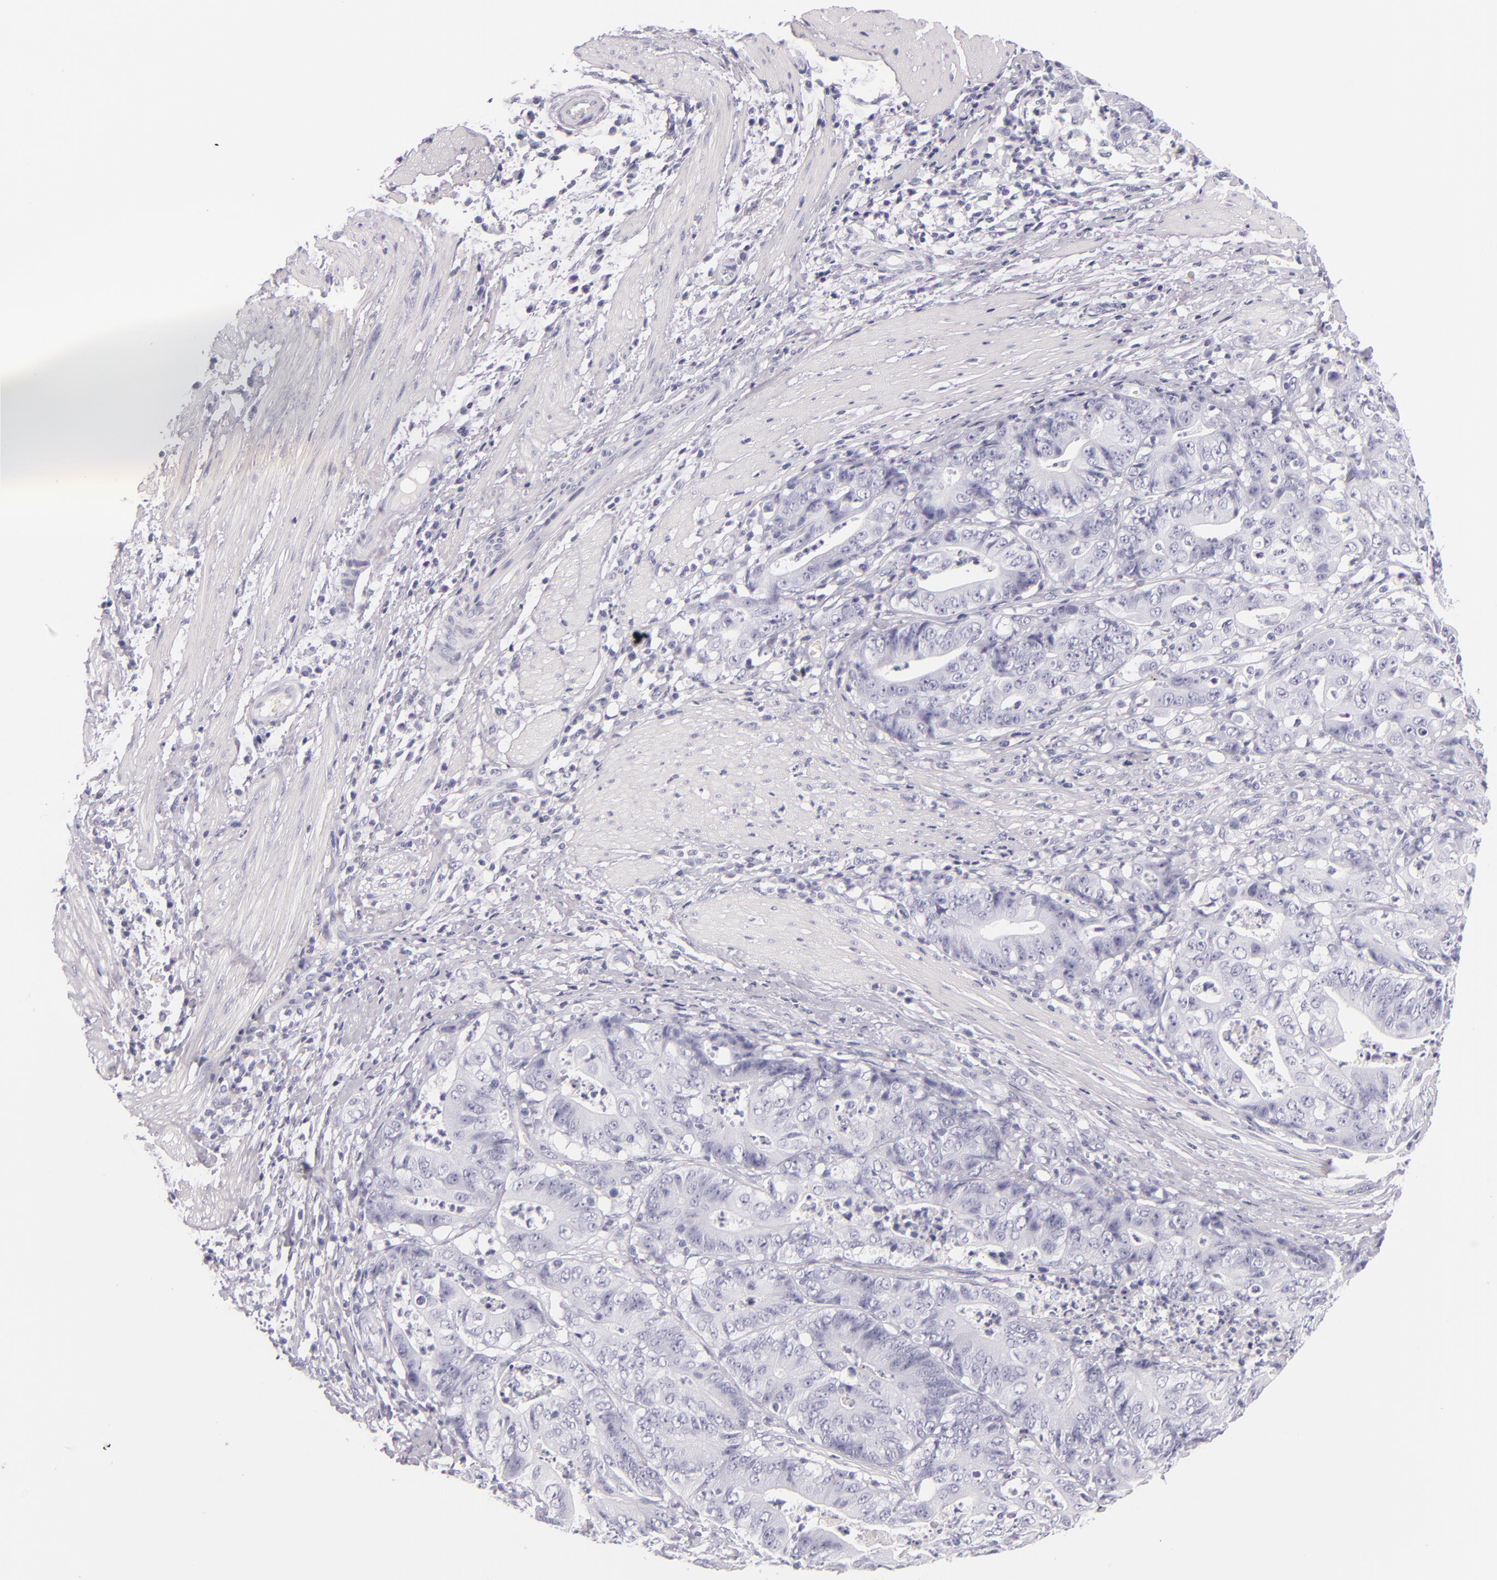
{"staining": {"intensity": "negative", "quantity": "none", "location": "none"}, "tissue": "stomach cancer", "cell_type": "Tumor cells", "image_type": "cancer", "snomed": [{"axis": "morphology", "description": "Adenocarcinoma, NOS"}, {"axis": "topography", "description": "Stomach, lower"}], "caption": "Tumor cells are negative for protein expression in human adenocarcinoma (stomach).", "gene": "INA", "patient": {"sex": "female", "age": 86}}